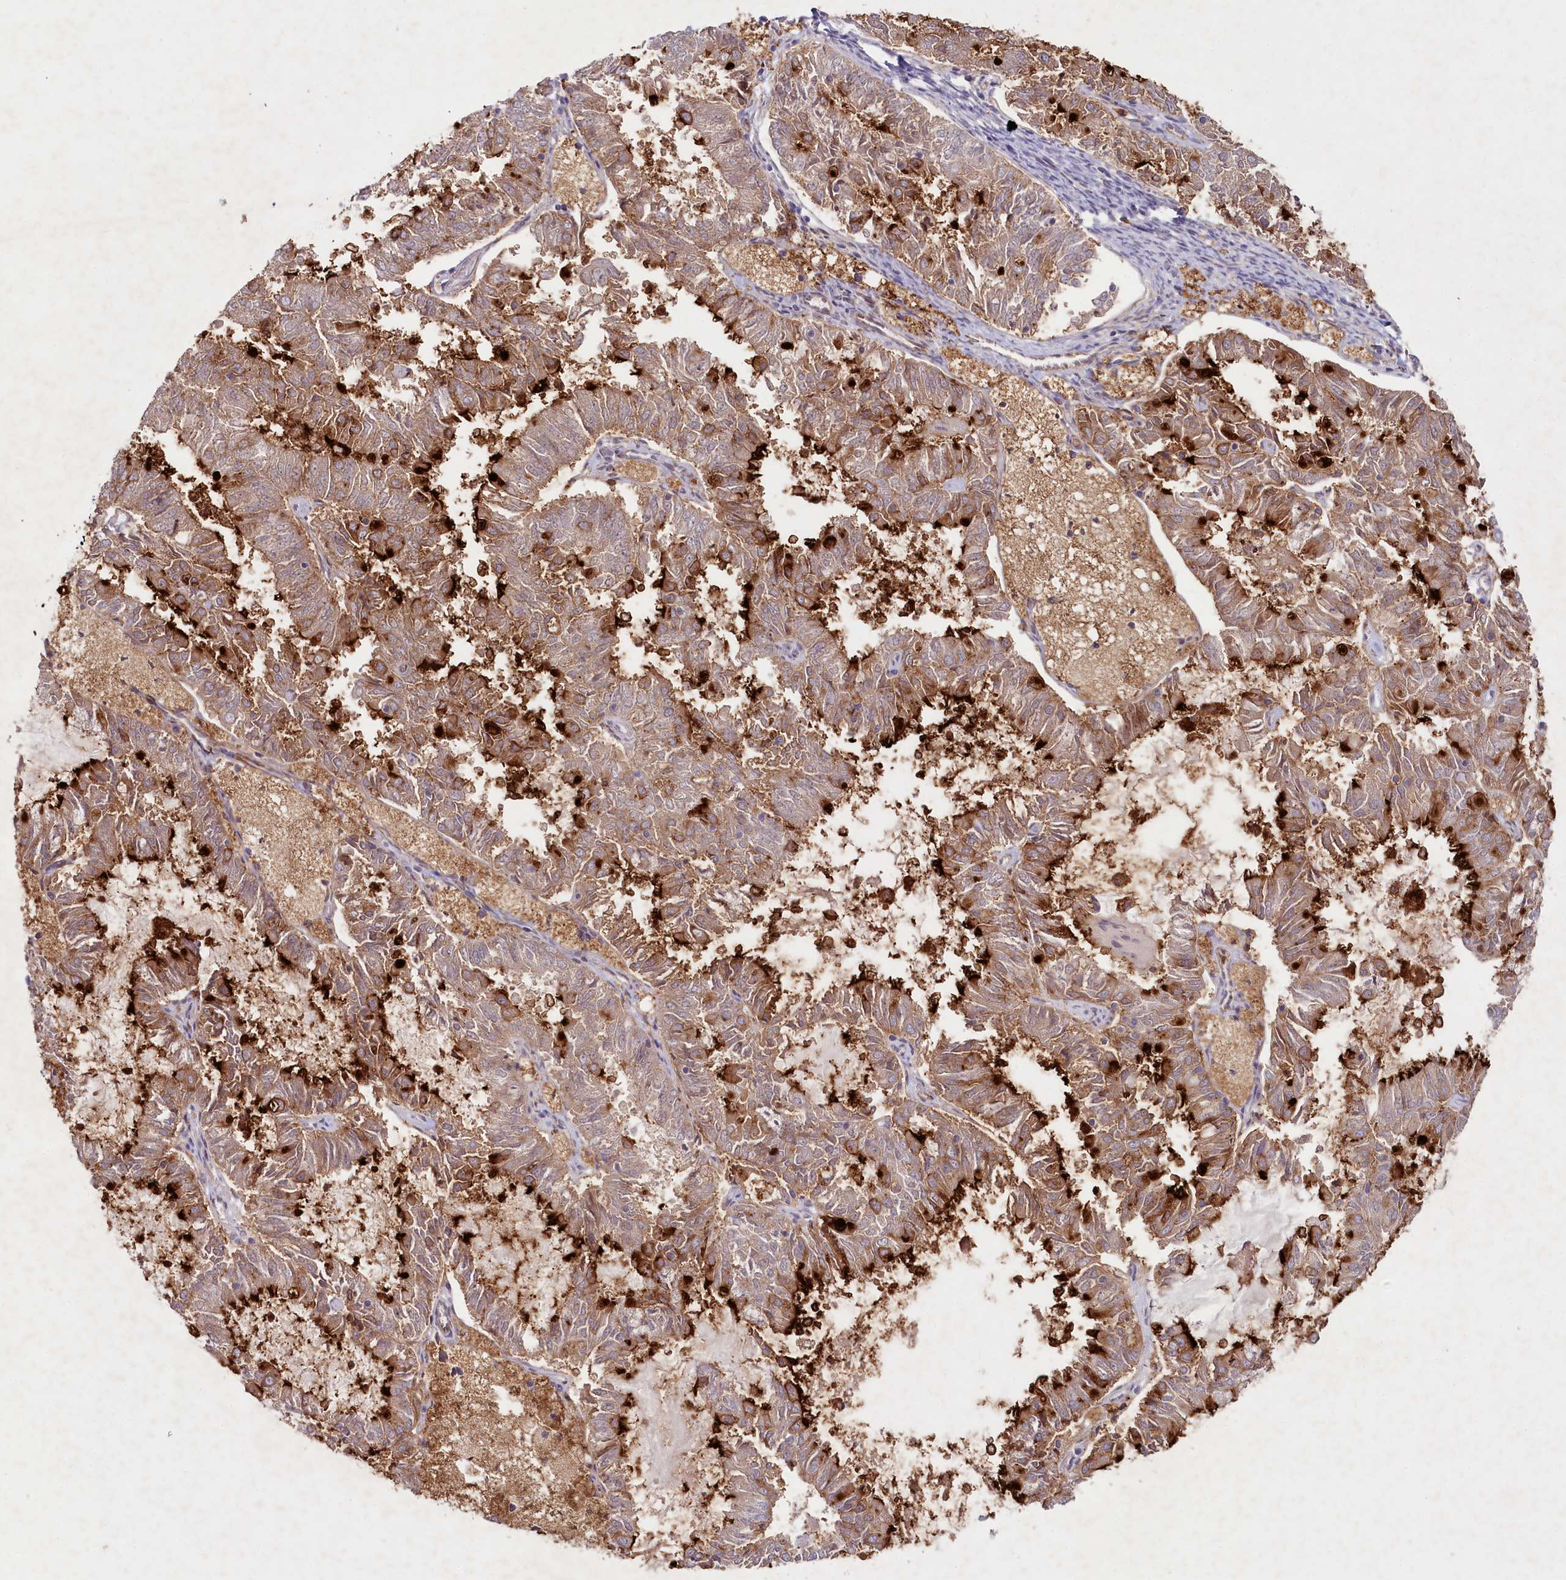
{"staining": {"intensity": "strong", "quantity": "25%-75%", "location": "cytoplasmic/membranous"}, "tissue": "endometrial cancer", "cell_type": "Tumor cells", "image_type": "cancer", "snomed": [{"axis": "morphology", "description": "Adenocarcinoma, NOS"}, {"axis": "topography", "description": "Endometrium"}], "caption": "Adenocarcinoma (endometrial) stained with a brown dye reveals strong cytoplasmic/membranous positive positivity in approximately 25%-75% of tumor cells.", "gene": "ALDH3B1", "patient": {"sex": "female", "age": 57}}